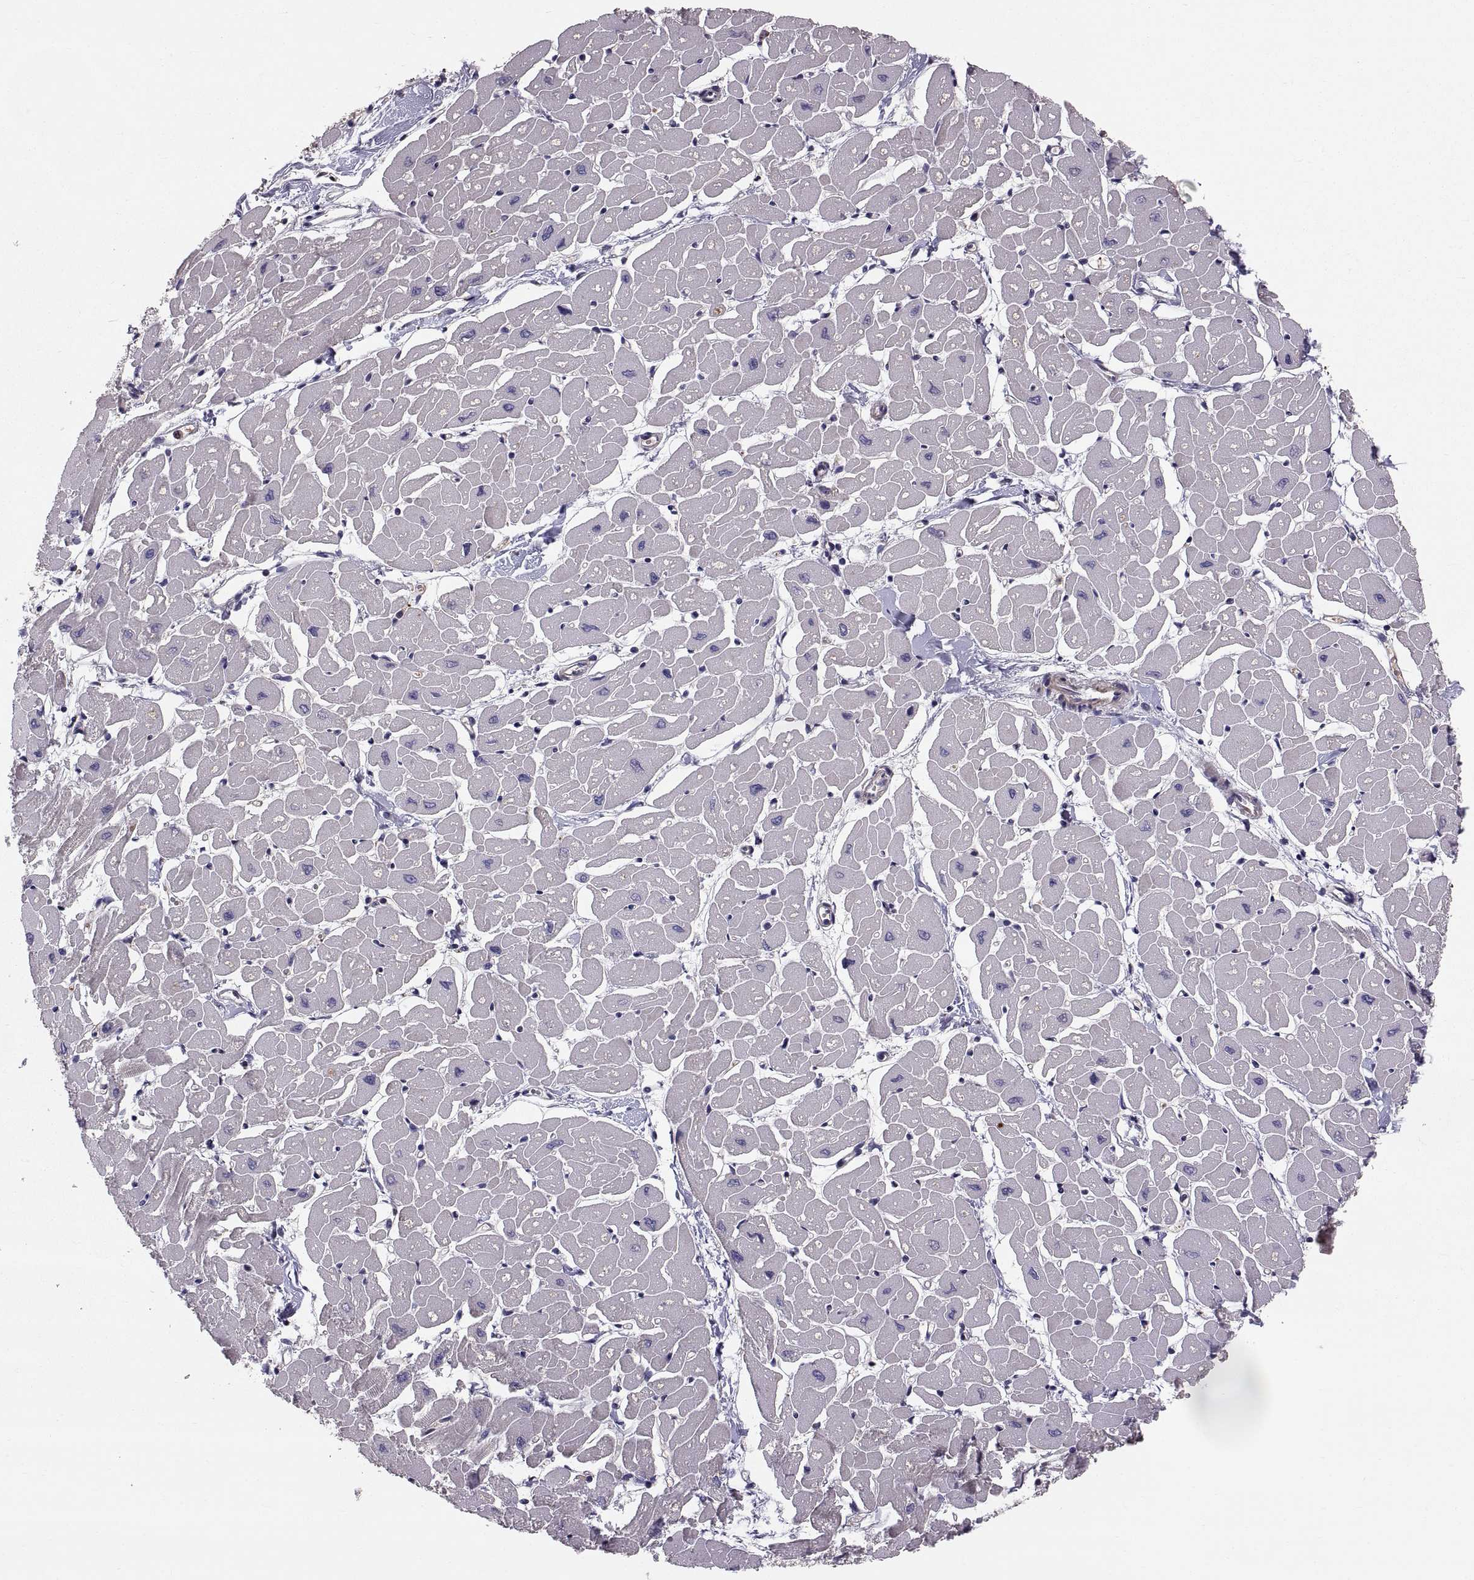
{"staining": {"intensity": "negative", "quantity": "none", "location": "none"}, "tissue": "heart muscle", "cell_type": "Cardiomyocytes", "image_type": "normal", "snomed": [{"axis": "morphology", "description": "Normal tissue, NOS"}, {"axis": "topography", "description": "Heart"}], "caption": "This is an immunohistochemistry photomicrograph of unremarkable heart muscle. There is no staining in cardiomyocytes.", "gene": "TESC", "patient": {"sex": "male", "age": 57}}